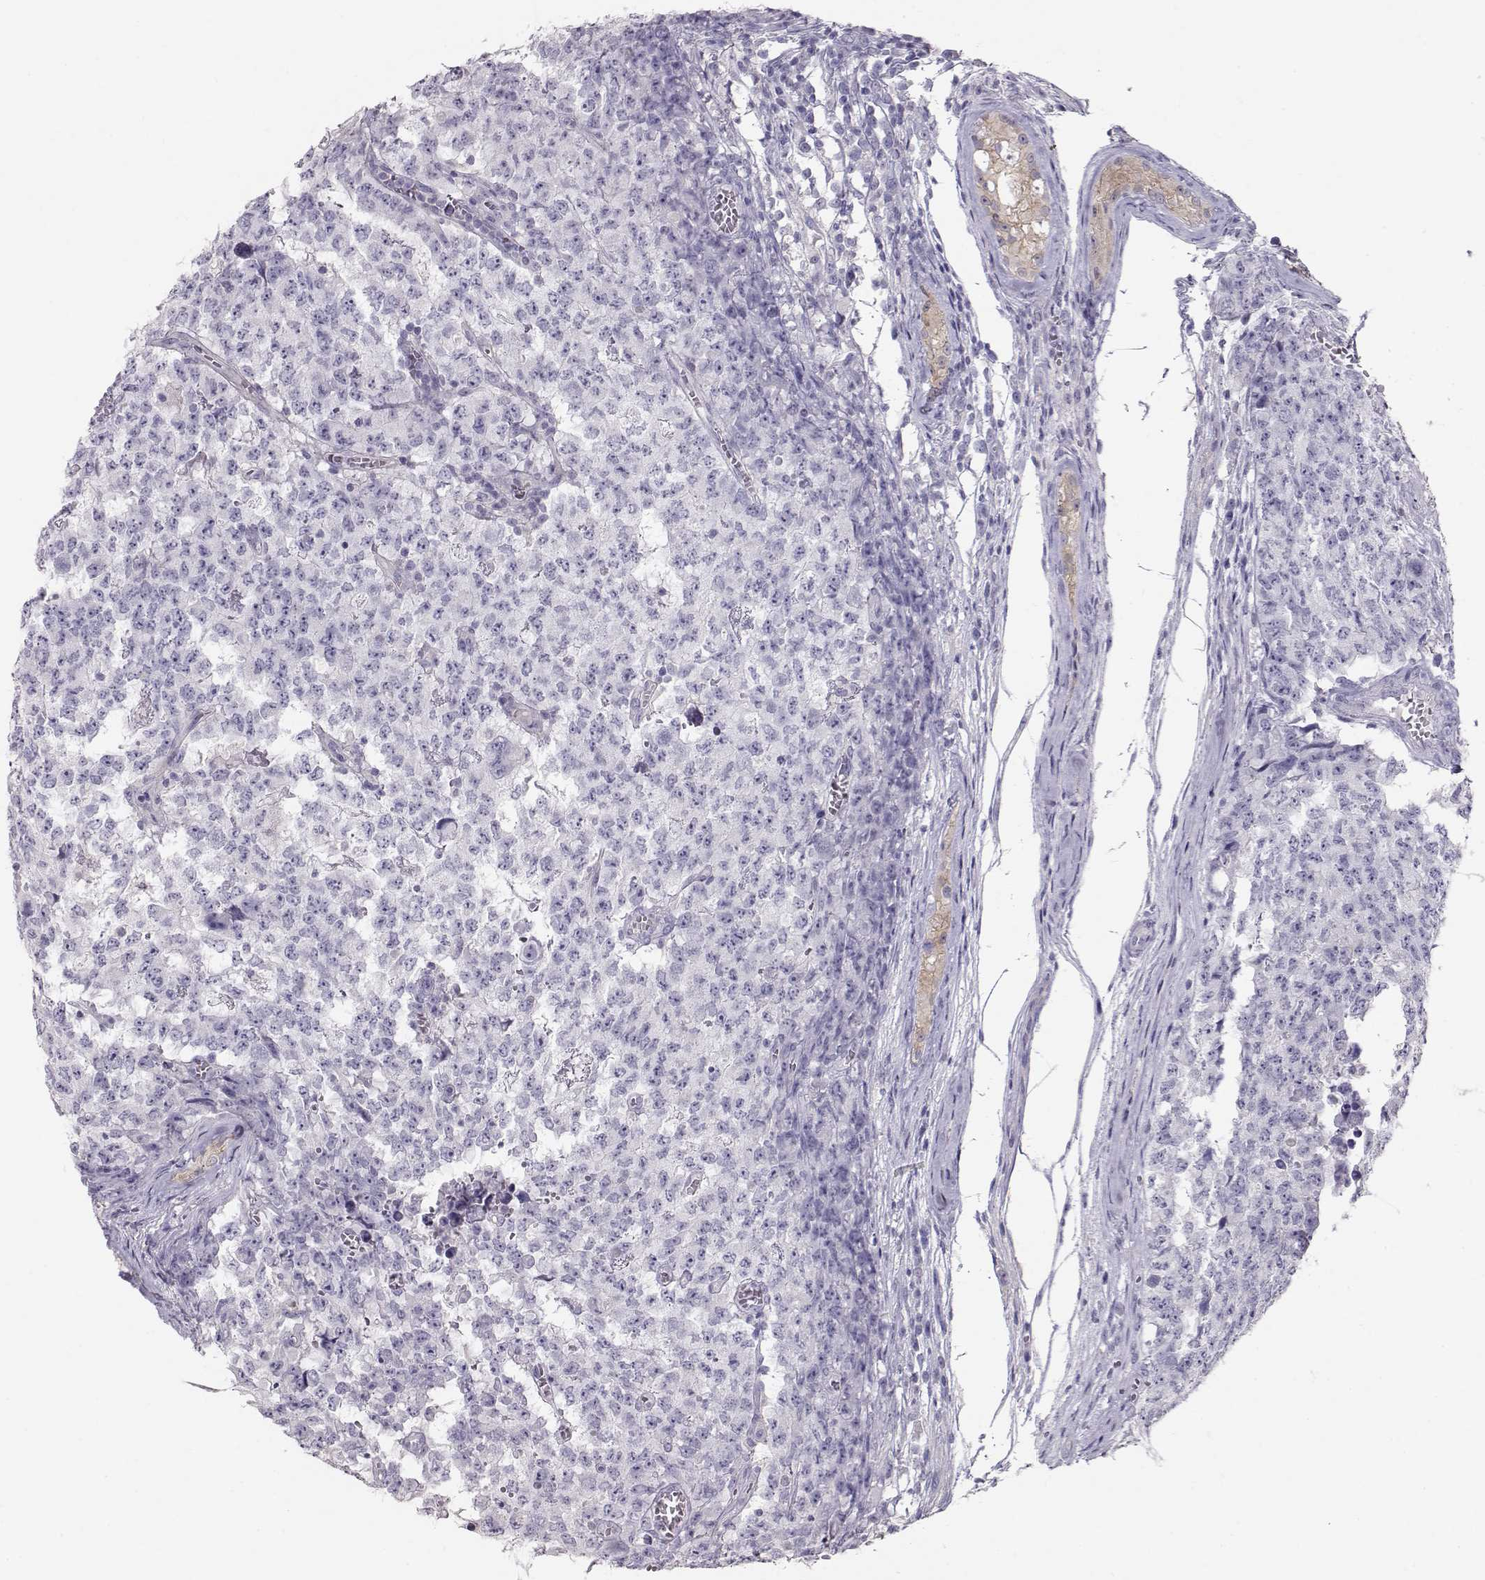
{"staining": {"intensity": "negative", "quantity": "none", "location": "none"}, "tissue": "testis cancer", "cell_type": "Tumor cells", "image_type": "cancer", "snomed": [{"axis": "morphology", "description": "Carcinoma, Embryonal, NOS"}, {"axis": "topography", "description": "Testis"}], "caption": "Protein analysis of testis embryonal carcinoma reveals no significant expression in tumor cells.", "gene": "NDRG4", "patient": {"sex": "male", "age": 23}}